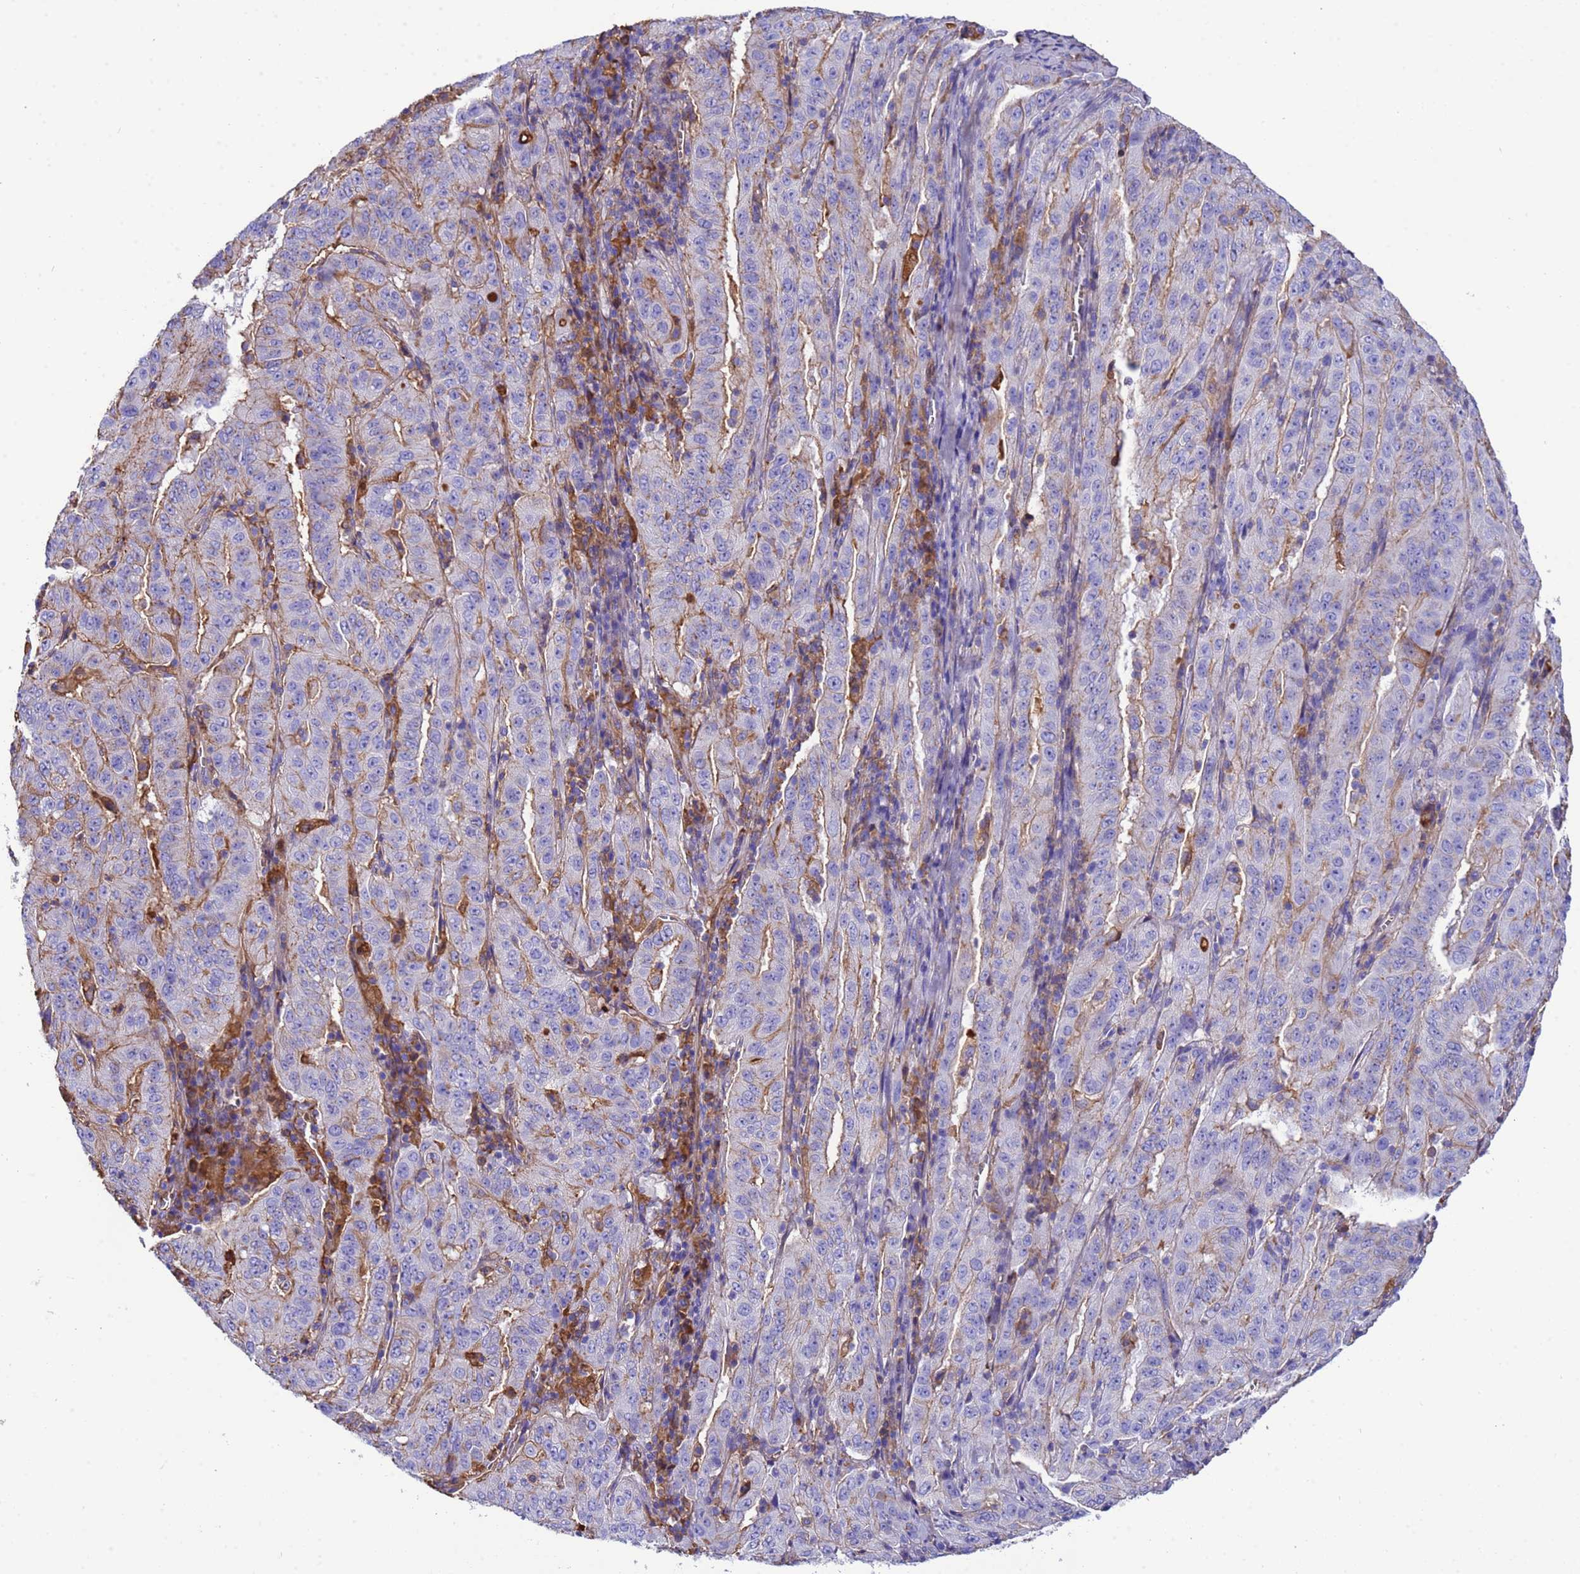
{"staining": {"intensity": "moderate", "quantity": "<25%", "location": "cytoplasmic/membranous"}, "tissue": "pancreatic cancer", "cell_type": "Tumor cells", "image_type": "cancer", "snomed": [{"axis": "morphology", "description": "Adenocarcinoma, NOS"}, {"axis": "topography", "description": "Pancreas"}], "caption": "Immunohistochemistry (DAB (3,3'-diaminobenzidine)) staining of human pancreatic adenocarcinoma demonstrates moderate cytoplasmic/membranous protein expression in about <25% of tumor cells.", "gene": "H1-7", "patient": {"sex": "male", "age": 63}}